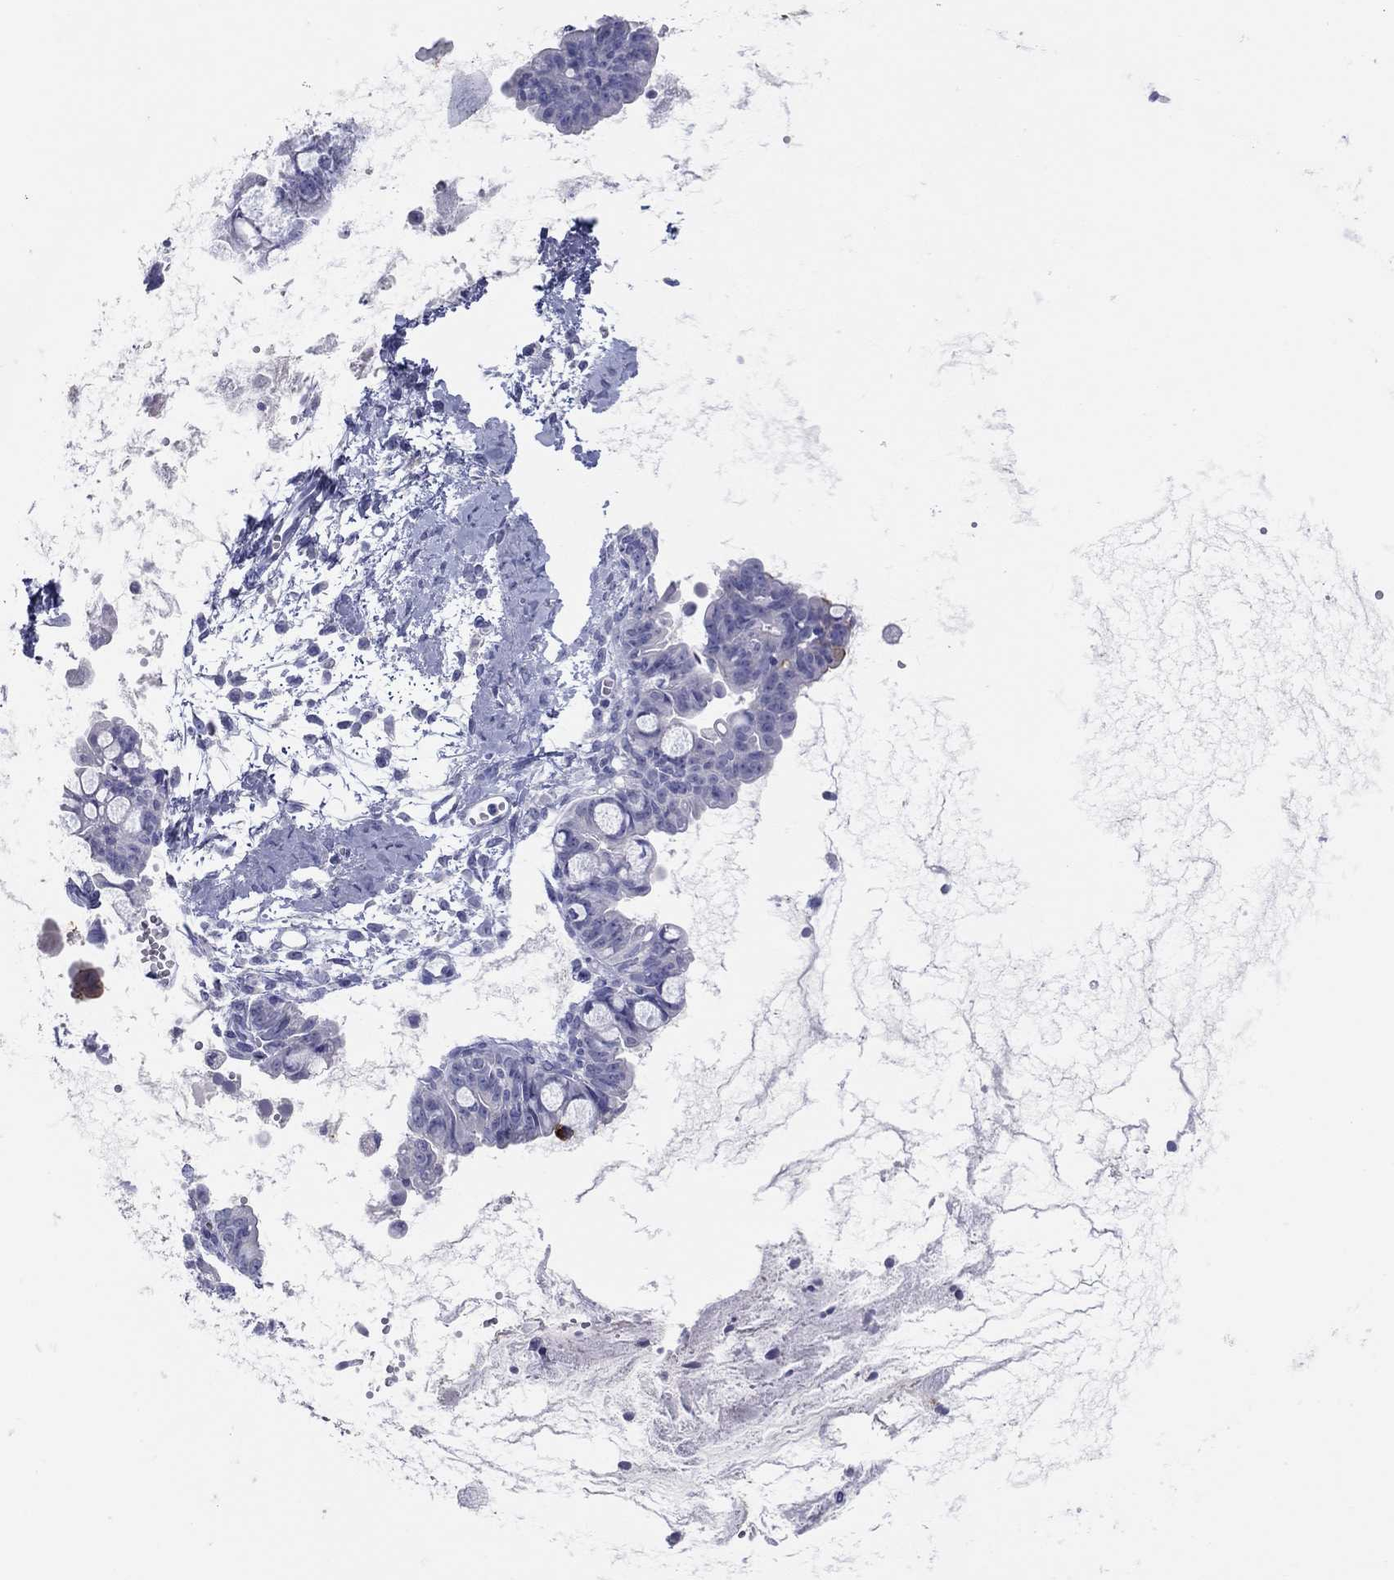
{"staining": {"intensity": "negative", "quantity": "none", "location": "none"}, "tissue": "ovarian cancer", "cell_type": "Tumor cells", "image_type": "cancer", "snomed": [{"axis": "morphology", "description": "Cystadenocarcinoma, mucinous, NOS"}, {"axis": "topography", "description": "Ovary"}], "caption": "Ovarian mucinous cystadenocarcinoma was stained to show a protein in brown. There is no significant expression in tumor cells. (IHC, brightfield microscopy, high magnification).", "gene": "ERICH3", "patient": {"sex": "female", "age": 63}}